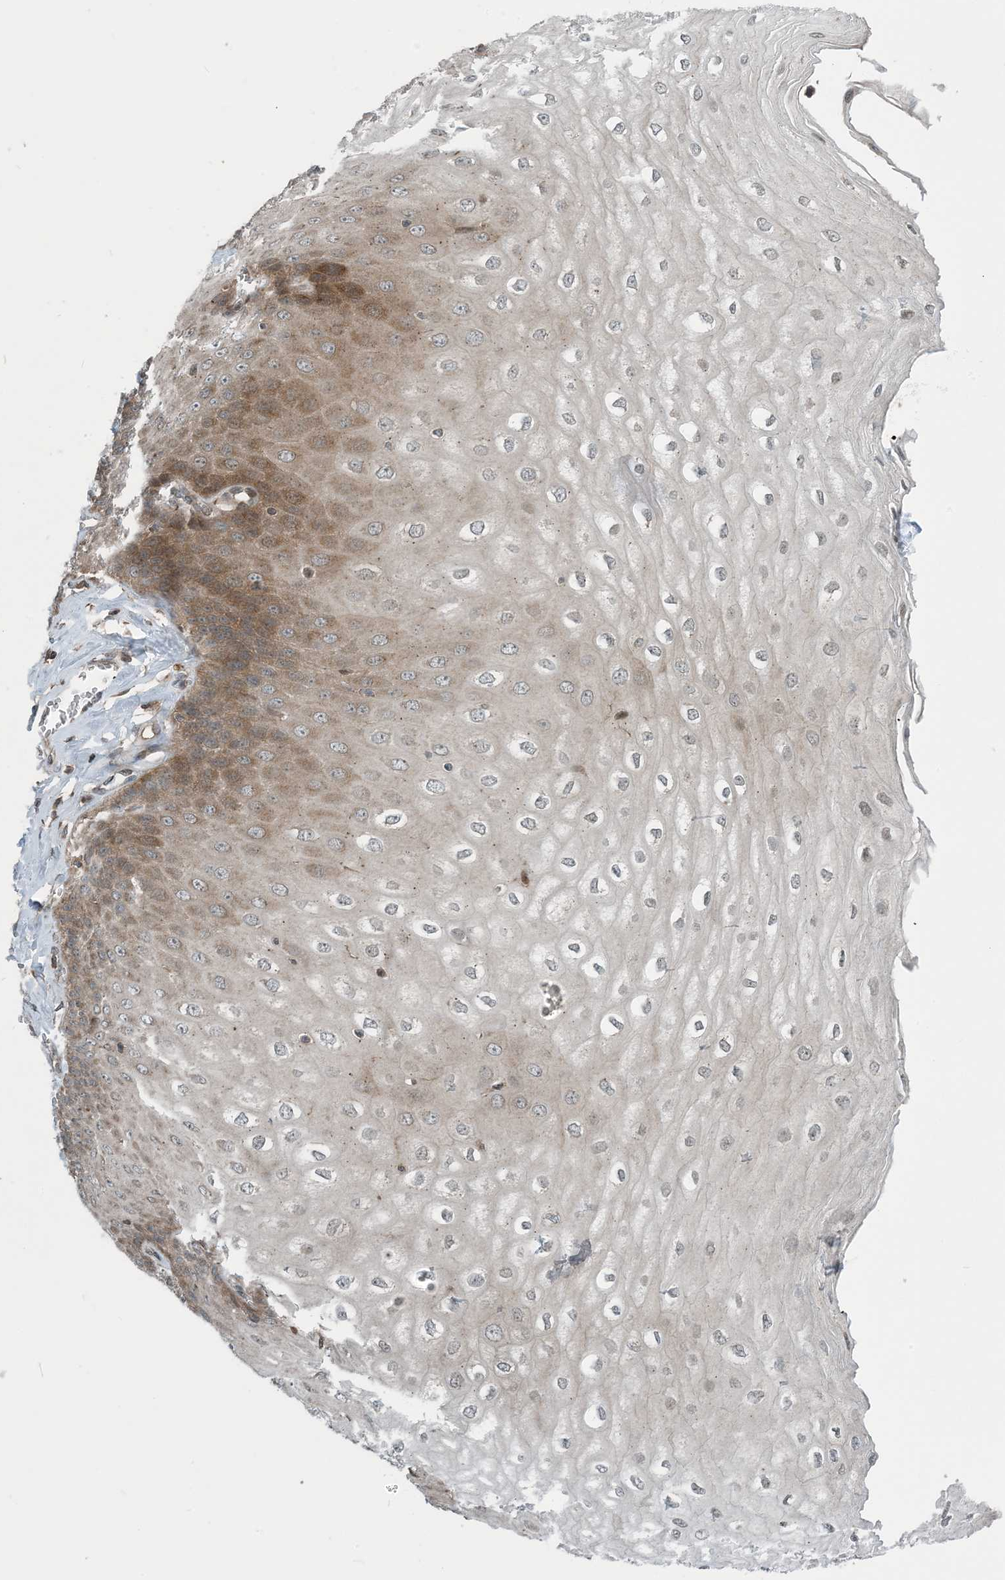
{"staining": {"intensity": "moderate", "quantity": "25%-75%", "location": "cytoplasmic/membranous,nuclear"}, "tissue": "esophagus", "cell_type": "Squamous epithelial cells", "image_type": "normal", "snomed": [{"axis": "morphology", "description": "Normal tissue, NOS"}, {"axis": "topography", "description": "Esophagus"}], "caption": "High-power microscopy captured an immunohistochemistry (IHC) image of unremarkable esophagus, revealing moderate cytoplasmic/membranous,nuclear expression in about 25%-75% of squamous epithelial cells.", "gene": "ZBTB3", "patient": {"sex": "male", "age": 60}}